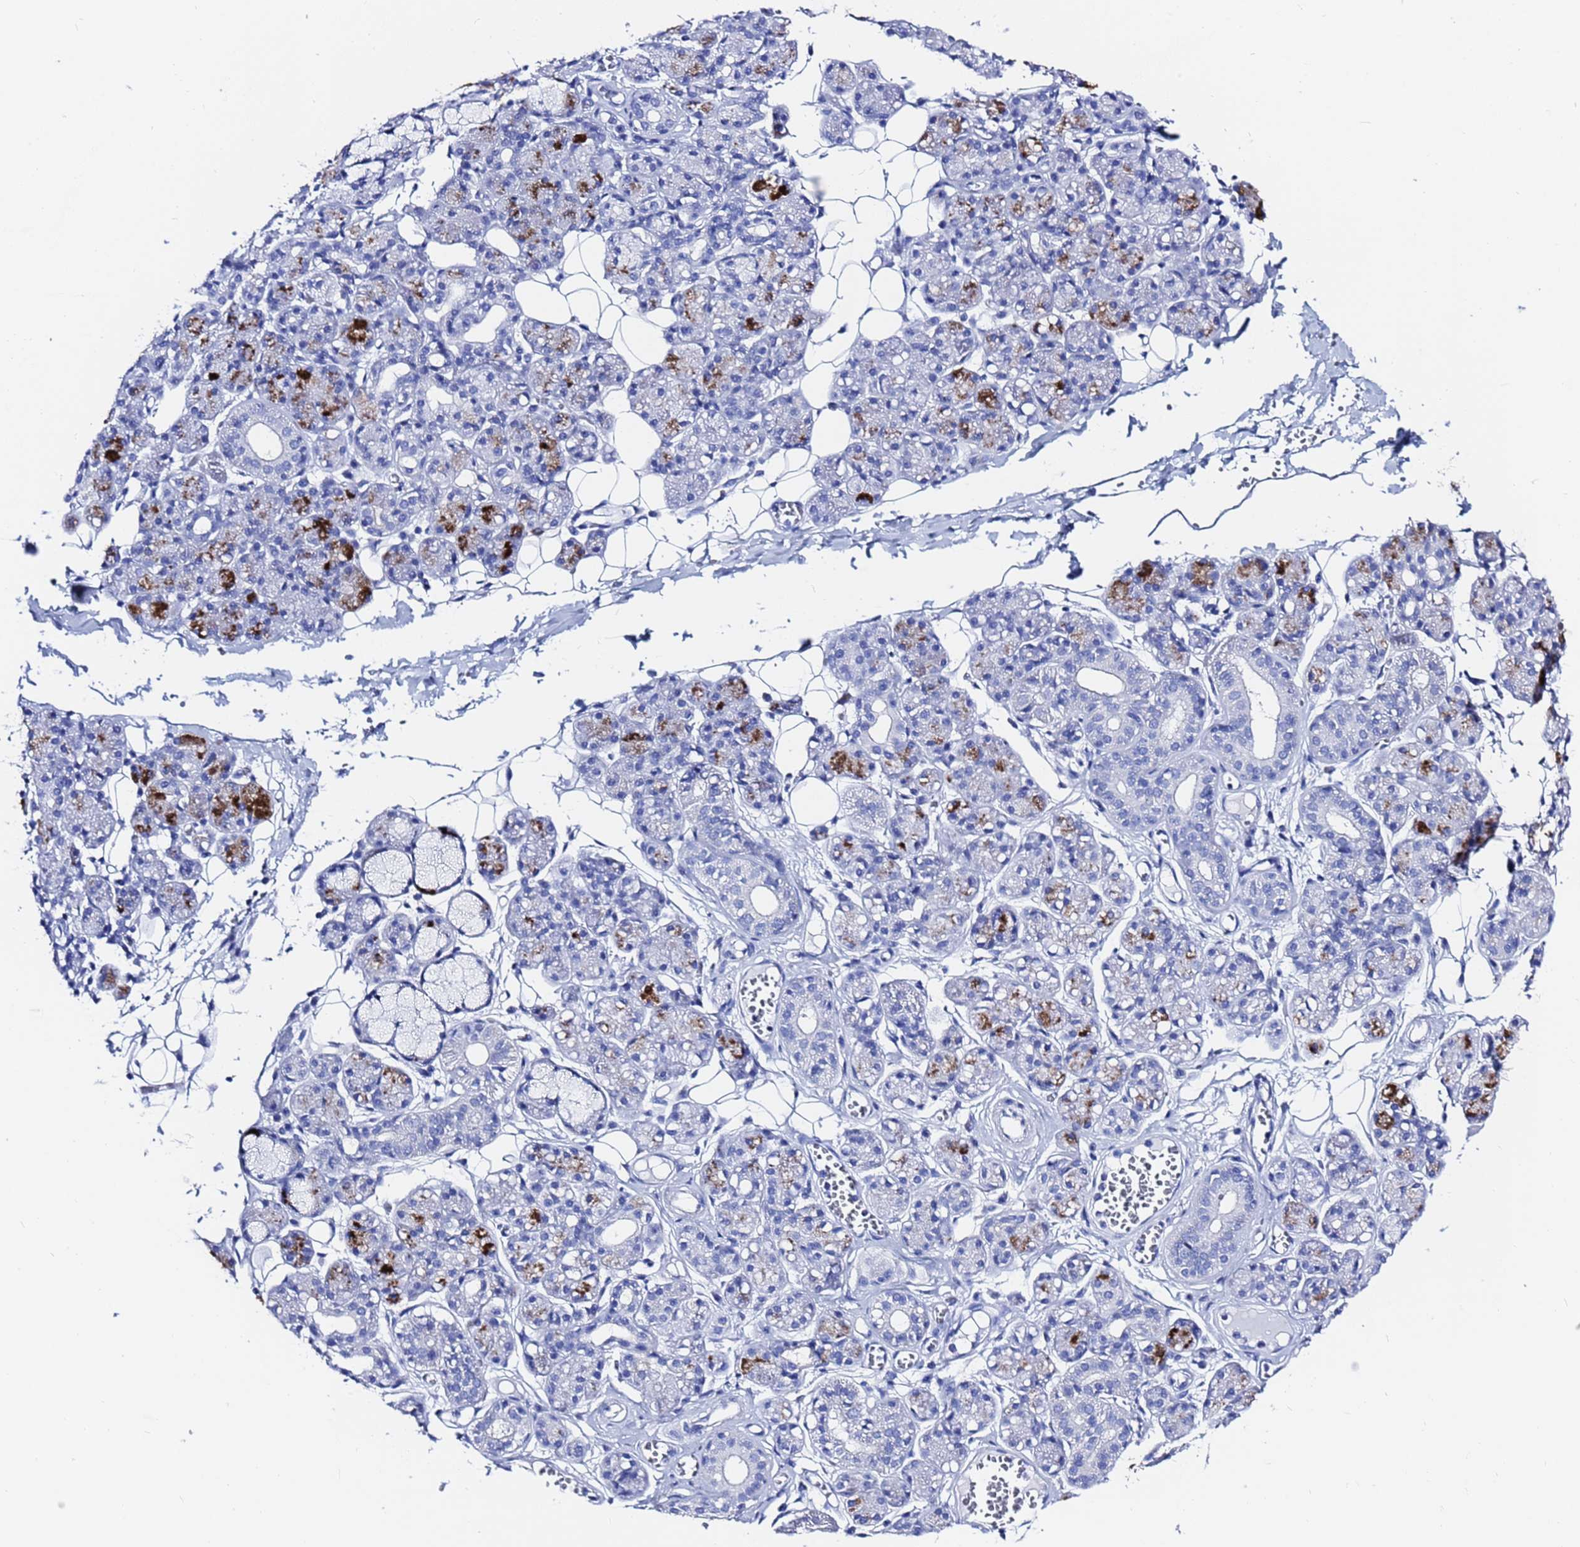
{"staining": {"intensity": "strong", "quantity": "<25%", "location": "cytoplasmic/membranous"}, "tissue": "salivary gland", "cell_type": "Glandular cells", "image_type": "normal", "snomed": [{"axis": "morphology", "description": "Normal tissue, NOS"}, {"axis": "topography", "description": "Salivary gland"}], "caption": "High-magnification brightfield microscopy of unremarkable salivary gland stained with DAB (3,3'-diaminobenzidine) (brown) and counterstained with hematoxylin (blue). glandular cells exhibit strong cytoplasmic/membranous positivity is seen in approximately<25% of cells.", "gene": "GGT1", "patient": {"sex": "male", "age": 63}}